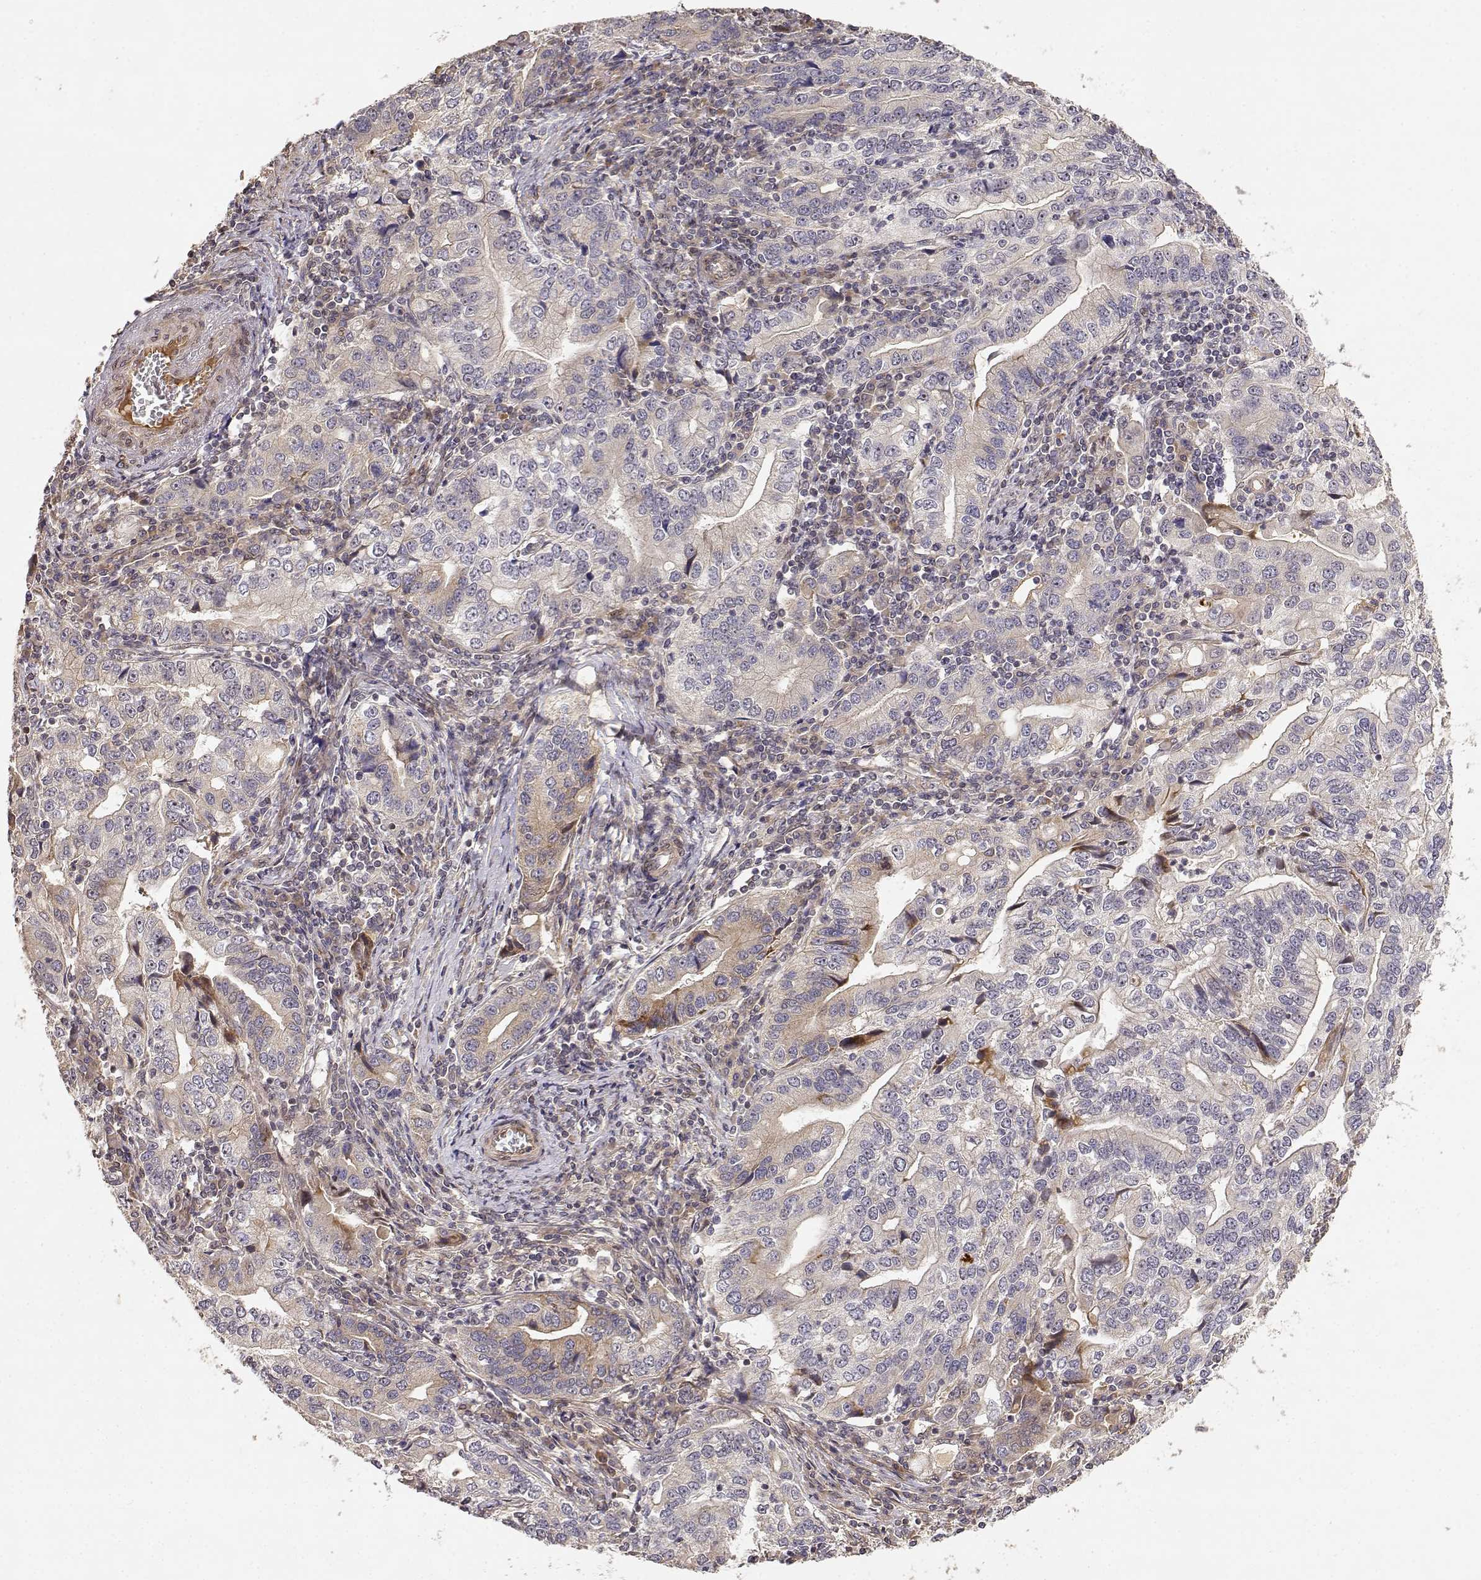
{"staining": {"intensity": "weak", "quantity": ">75%", "location": "cytoplasmic/membranous"}, "tissue": "stomach cancer", "cell_type": "Tumor cells", "image_type": "cancer", "snomed": [{"axis": "morphology", "description": "Adenocarcinoma, NOS"}, {"axis": "topography", "description": "Stomach, lower"}], "caption": "Adenocarcinoma (stomach) tissue exhibits weak cytoplasmic/membranous staining in approximately >75% of tumor cells", "gene": "PICK1", "patient": {"sex": "female", "age": 72}}